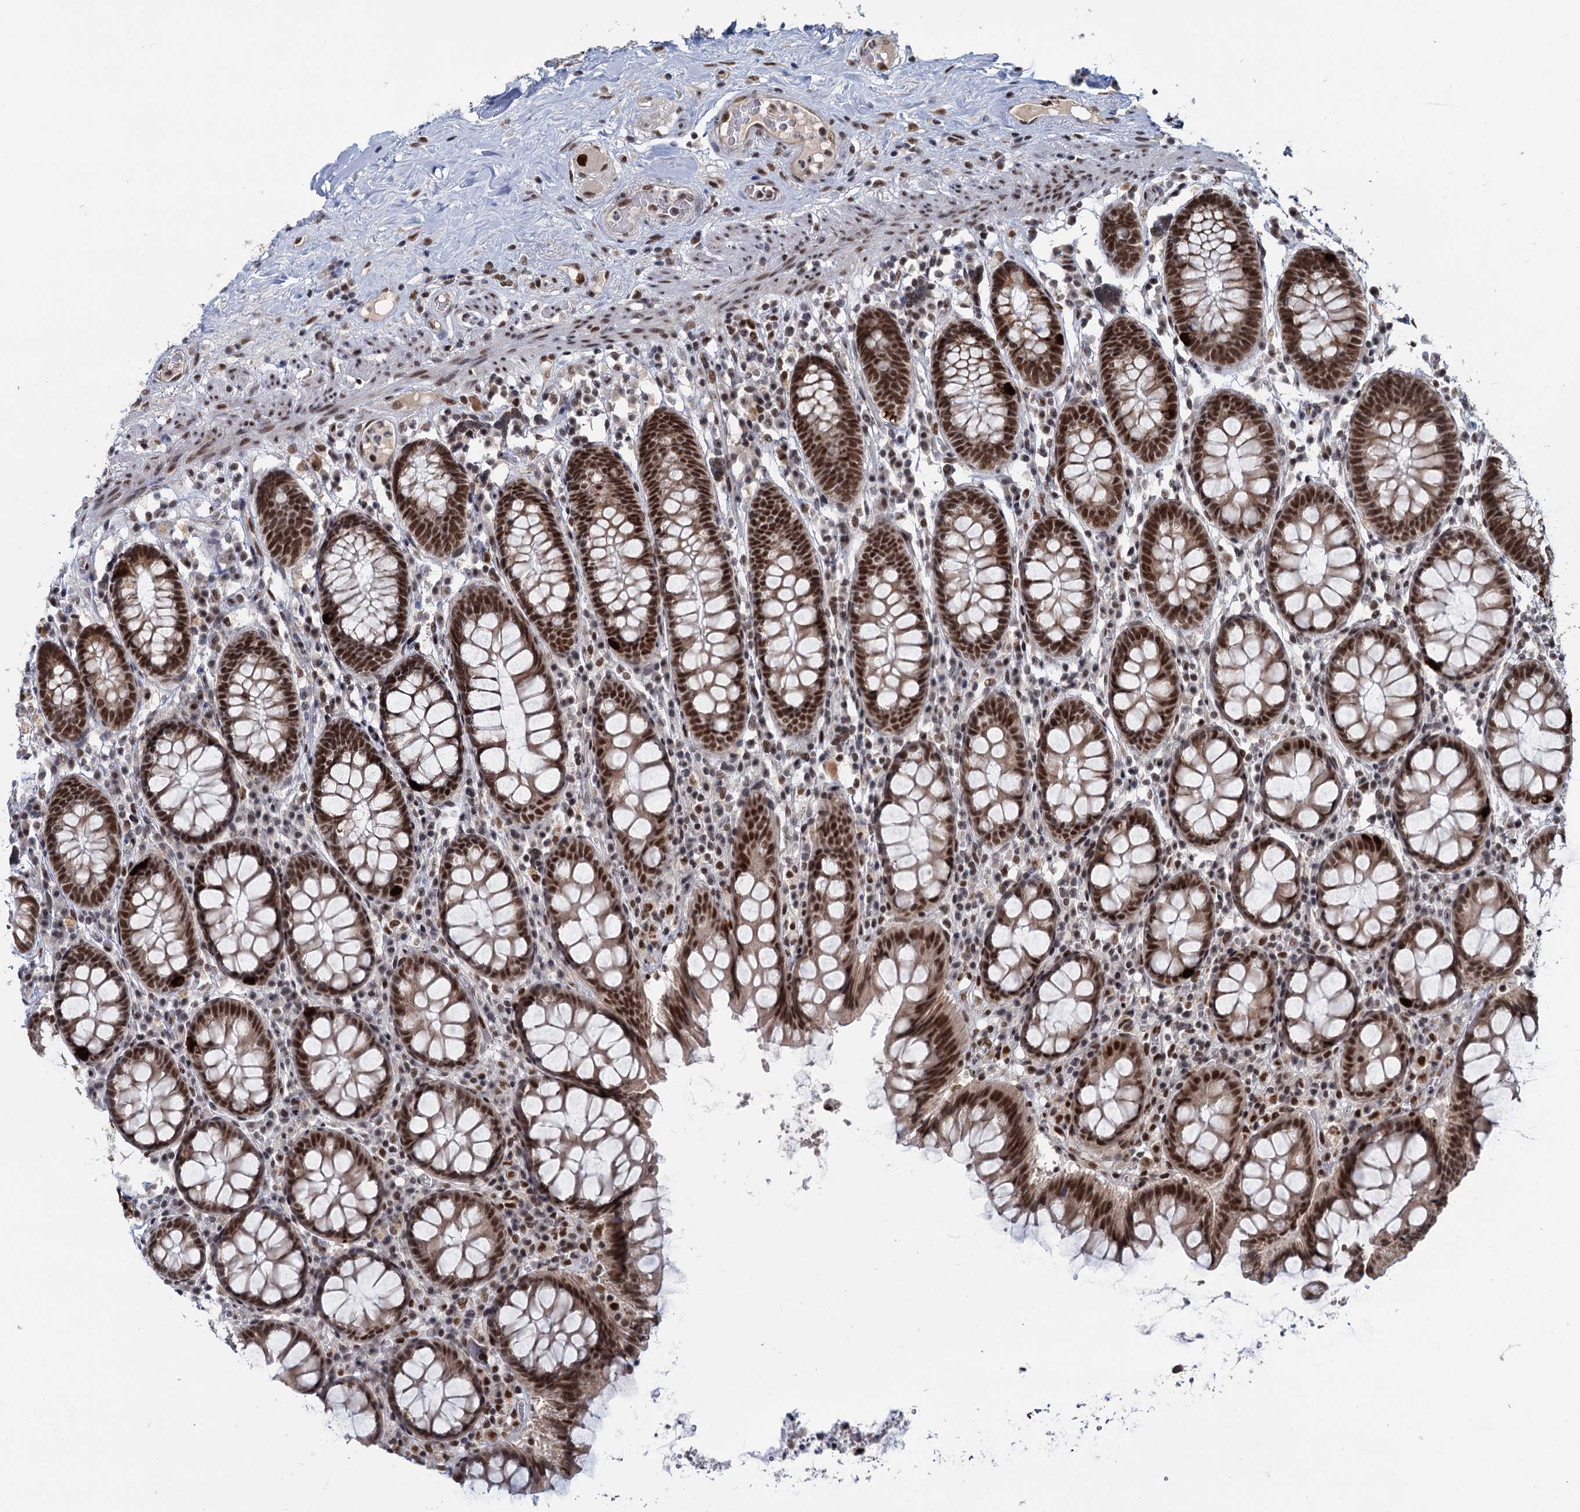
{"staining": {"intensity": "moderate", "quantity": ">75%", "location": "nuclear"}, "tissue": "colon", "cell_type": "Endothelial cells", "image_type": "normal", "snomed": [{"axis": "morphology", "description": "Normal tissue, NOS"}, {"axis": "topography", "description": "Colon"}], "caption": "Immunohistochemistry (IHC) photomicrograph of benign colon: human colon stained using immunohistochemistry reveals medium levels of moderate protein expression localized specifically in the nuclear of endothelial cells, appearing as a nuclear brown color.", "gene": "WBP4", "patient": {"sex": "female", "age": 79}}